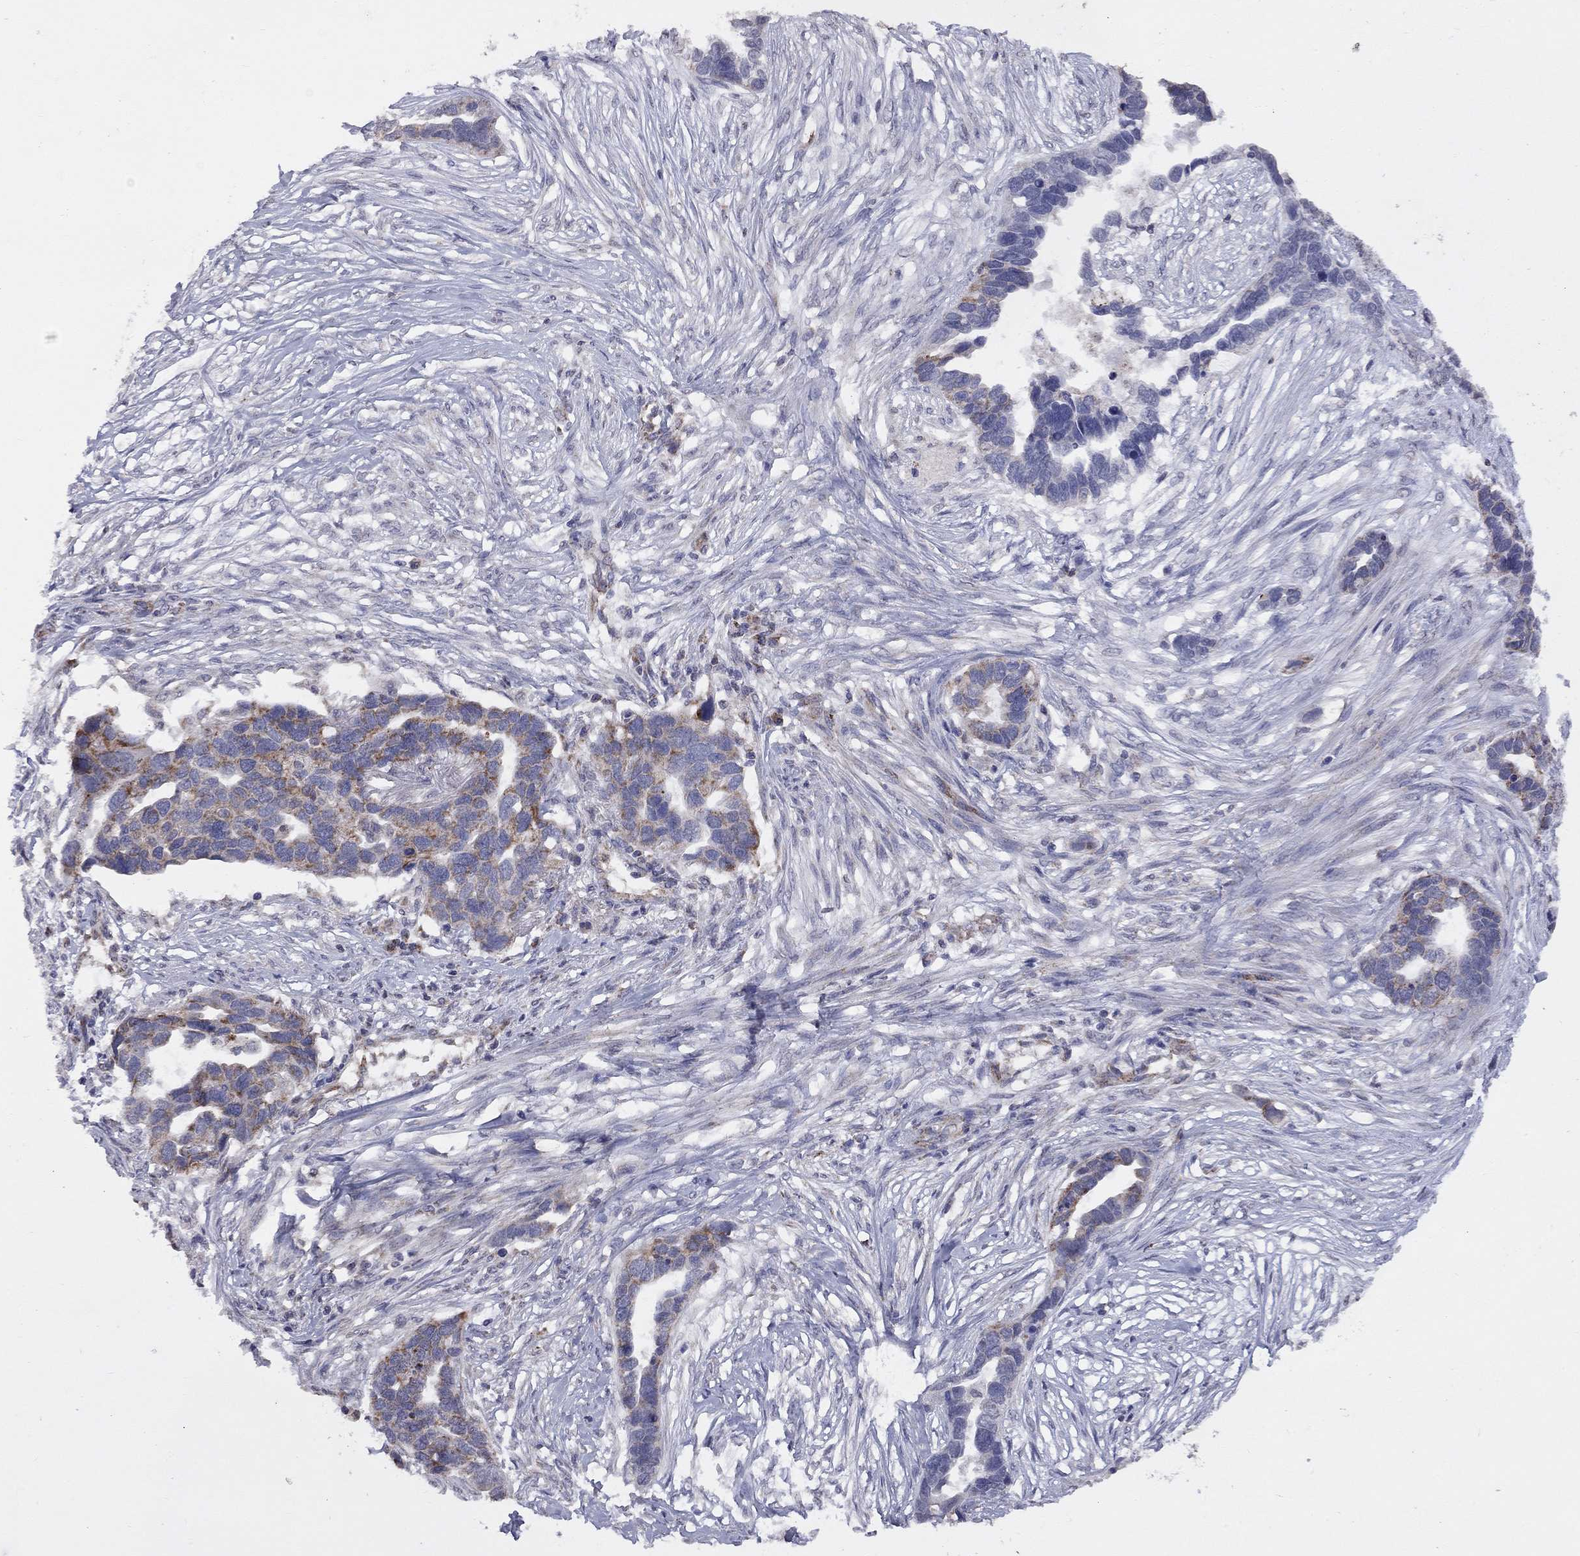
{"staining": {"intensity": "strong", "quantity": "<25%", "location": "cytoplasmic/membranous"}, "tissue": "ovarian cancer", "cell_type": "Tumor cells", "image_type": "cancer", "snomed": [{"axis": "morphology", "description": "Cystadenocarcinoma, serous, NOS"}, {"axis": "topography", "description": "Ovary"}], "caption": "Ovarian cancer stained with a protein marker demonstrates strong staining in tumor cells.", "gene": "NDUFB1", "patient": {"sex": "female", "age": 54}}